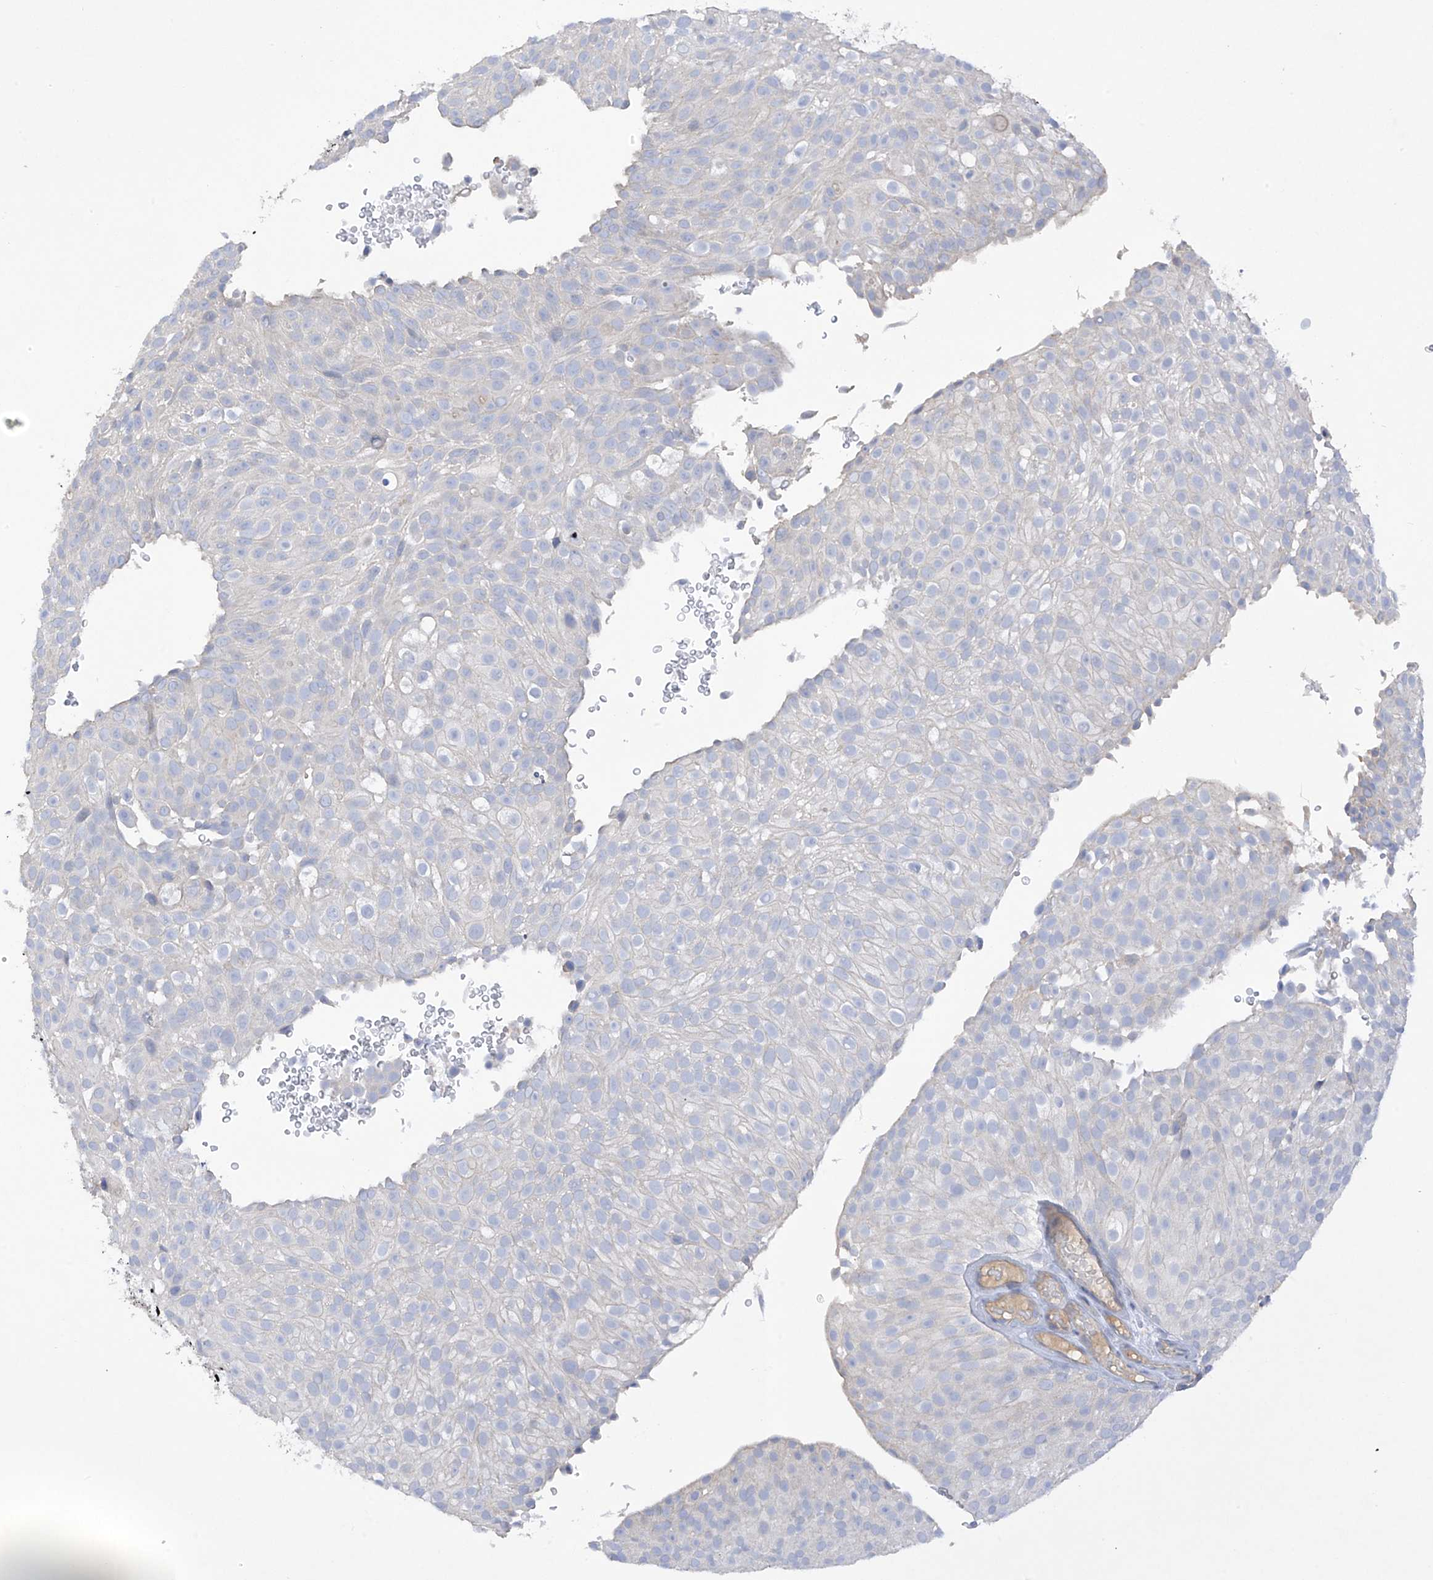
{"staining": {"intensity": "negative", "quantity": "none", "location": "none"}, "tissue": "urothelial cancer", "cell_type": "Tumor cells", "image_type": "cancer", "snomed": [{"axis": "morphology", "description": "Urothelial carcinoma, Low grade"}, {"axis": "topography", "description": "Urinary bladder"}], "caption": "This is an immunohistochemistry (IHC) image of urothelial cancer. There is no staining in tumor cells.", "gene": "PRSS12", "patient": {"sex": "male", "age": 78}}